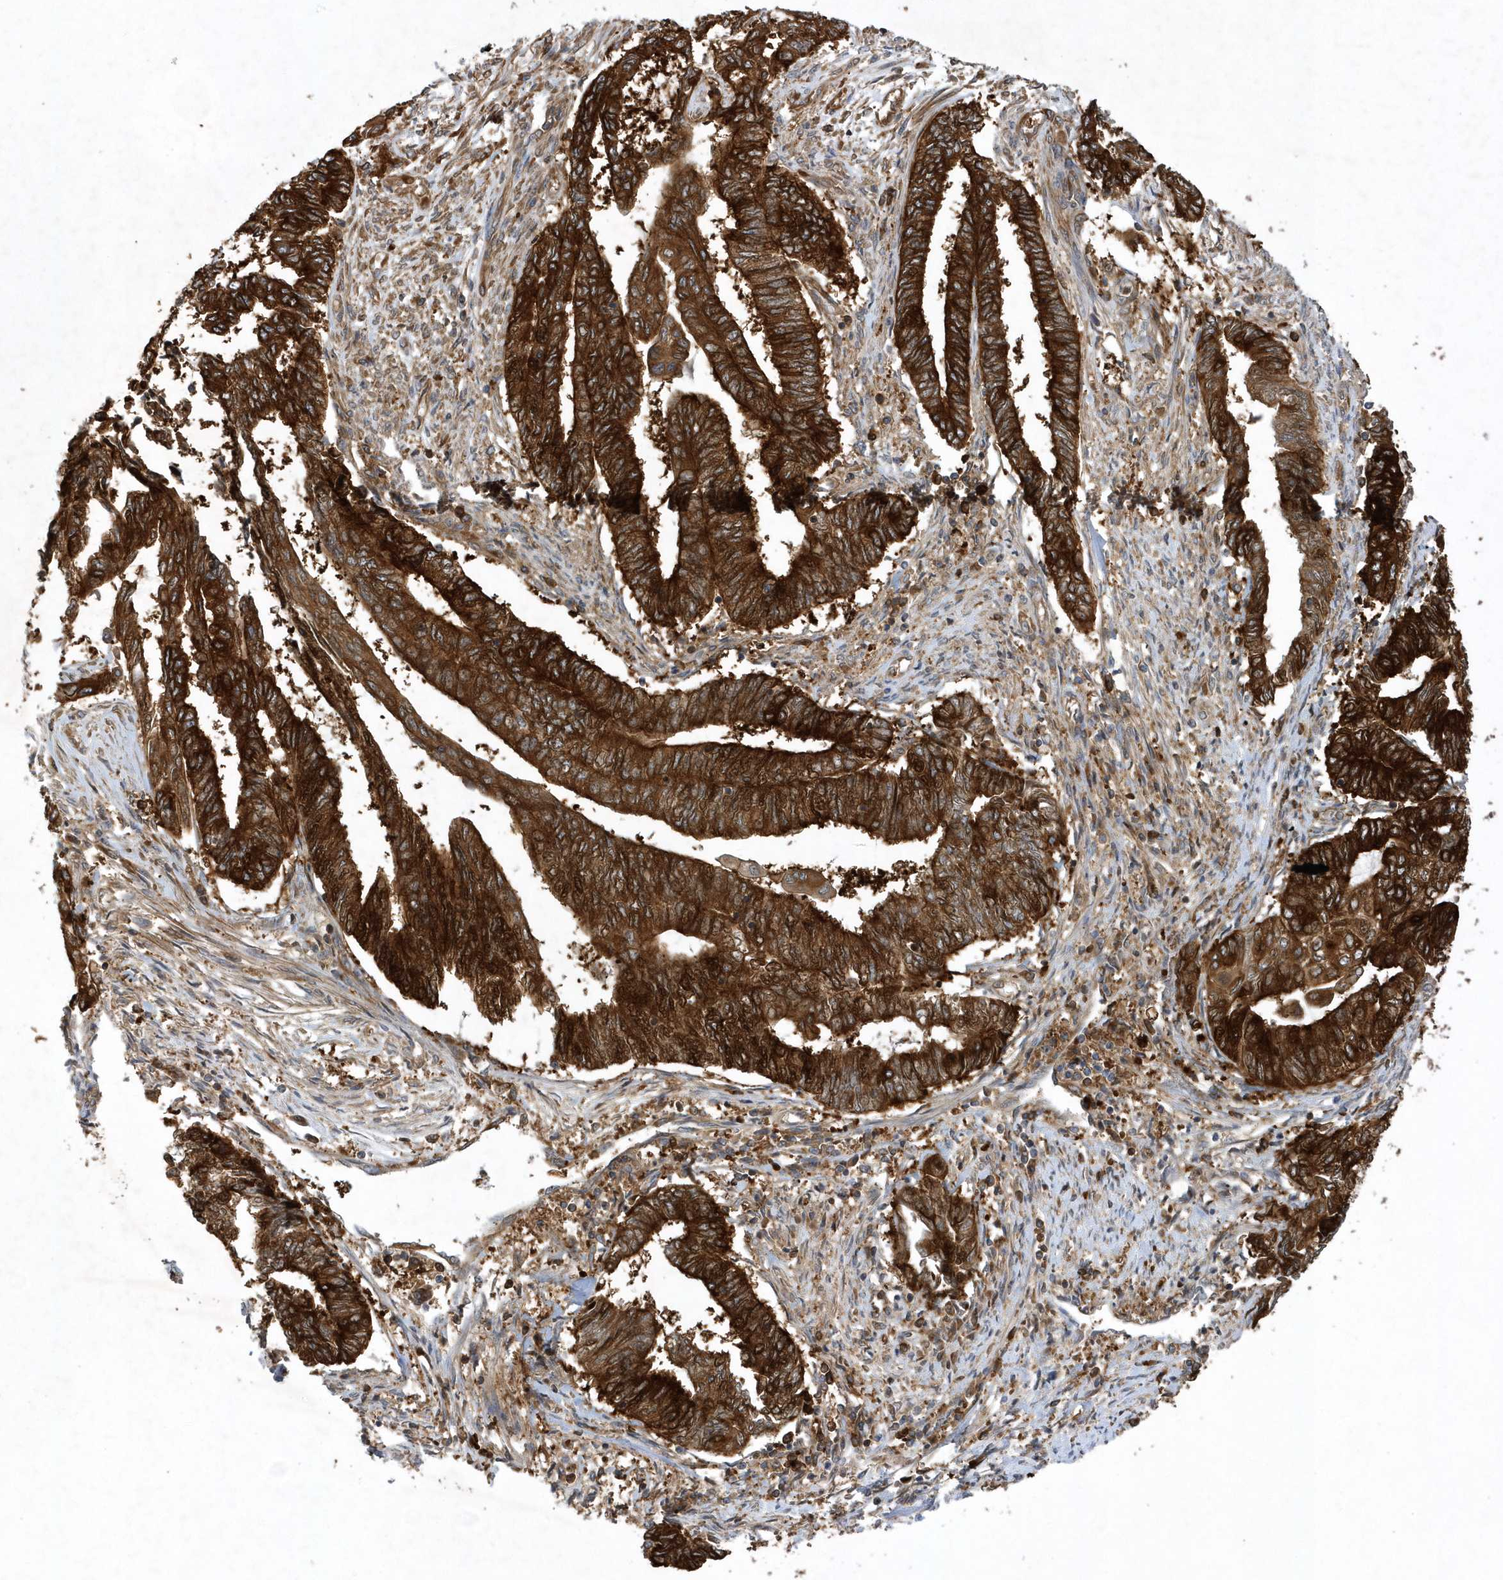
{"staining": {"intensity": "strong", "quantity": ">75%", "location": "cytoplasmic/membranous"}, "tissue": "endometrial cancer", "cell_type": "Tumor cells", "image_type": "cancer", "snomed": [{"axis": "morphology", "description": "Adenocarcinoma, NOS"}, {"axis": "topography", "description": "Uterus"}, {"axis": "topography", "description": "Endometrium"}], "caption": "Brown immunohistochemical staining in endometrial adenocarcinoma displays strong cytoplasmic/membranous staining in approximately >75% of tumor cells. (IHC, brightfield microscopy, high magnification).", "gene": "PAICS", "patient": {"sex": "female", "age": 70}}